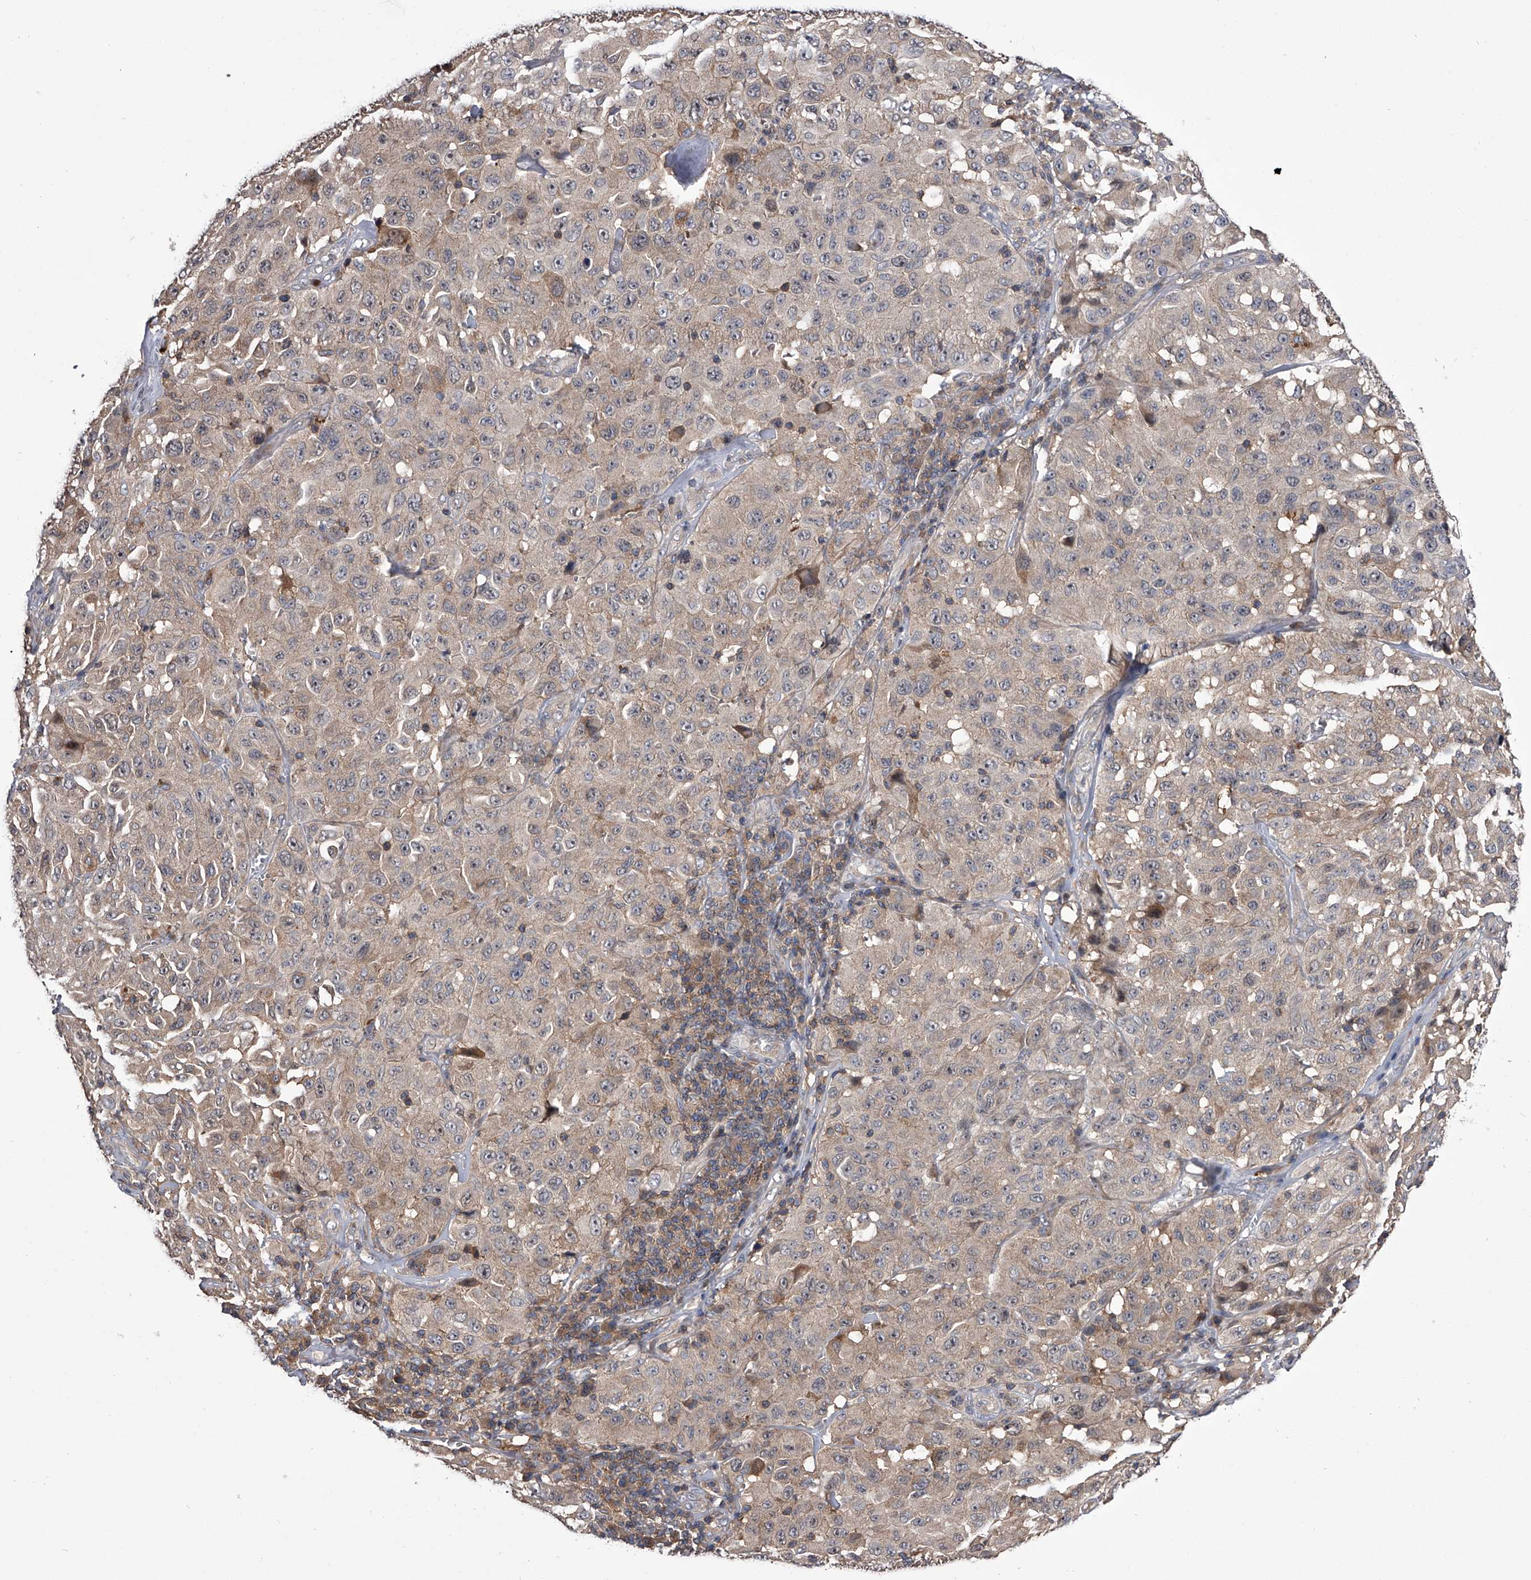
{"staining": {"intensity": "weak", "quantity": "<25%", "location": "cytoplasmic/membranous"}, "tissue": "melanoma", "cell_type": "Tumor cells", "image_type": "cancer", "snomed": [{"axis": "morphology", "description": "Malignant melanoma, NOS"}, {"axis": "topography", "description": "Skin"}], "caption": "An image of human malignant melanoma is negative for staining in tumor cells.", "gene": "PAN3", "patient": {"sex": "male", "age": 66}}